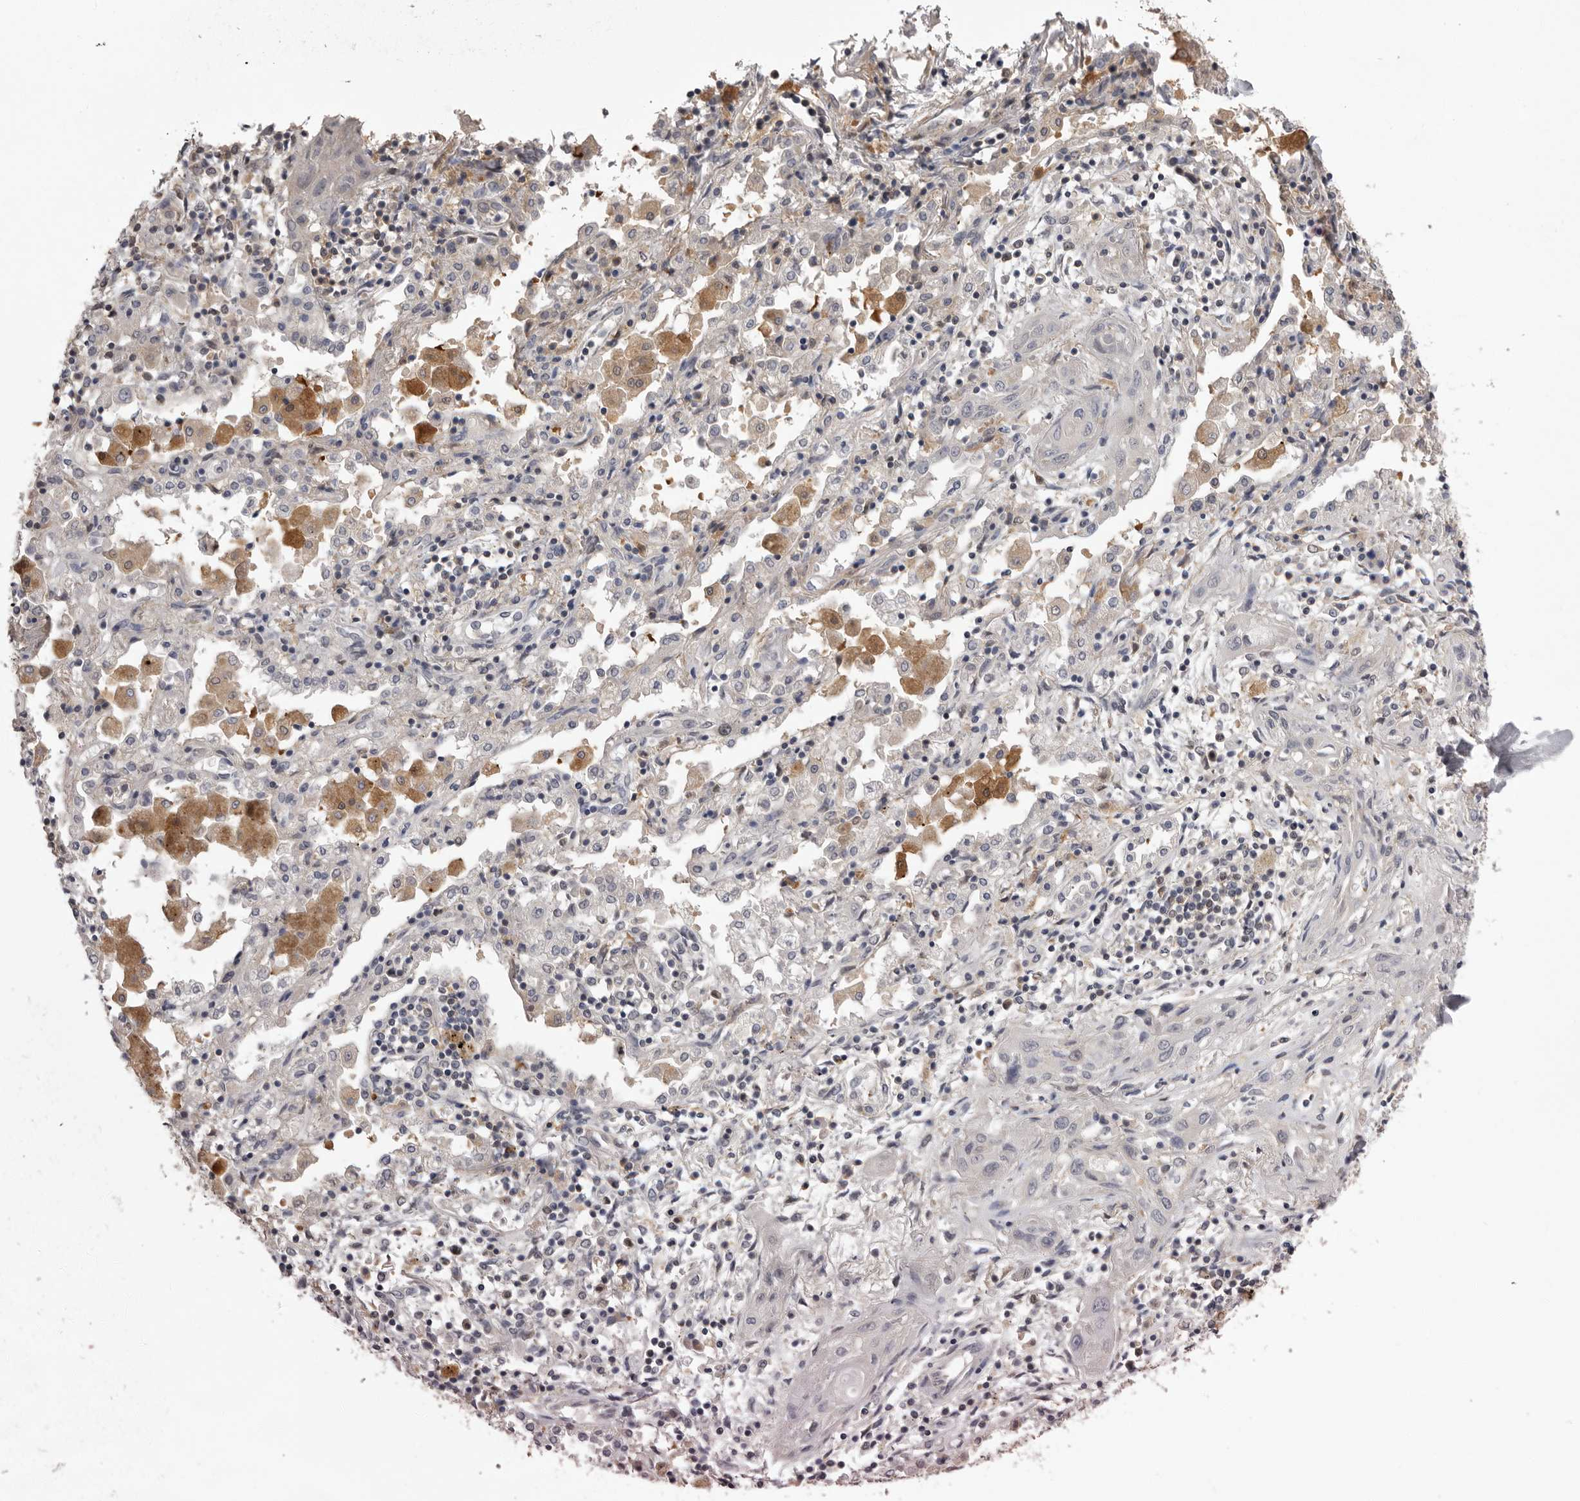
{"staining": {"intensity": "negative", "quantity": "none", "location": "none"}, "tissue": "lung cancer", "cell_type": "Tumor cells", "image_type": "cancer", "snomed": [{"axis": "morphology", "description": "Squamous cell carcinoma, NOS"}, {"axis": "topography", "description": "Lung"}], "caption": "IHC of lung cancer shows no positivity in tumor cells. (DAB (3,3'-diaminobenzidine) immunohistochemistry (IHC), high magnification).", "gene": "MDH1", "patient": {"sex": "female", "age": 47}}